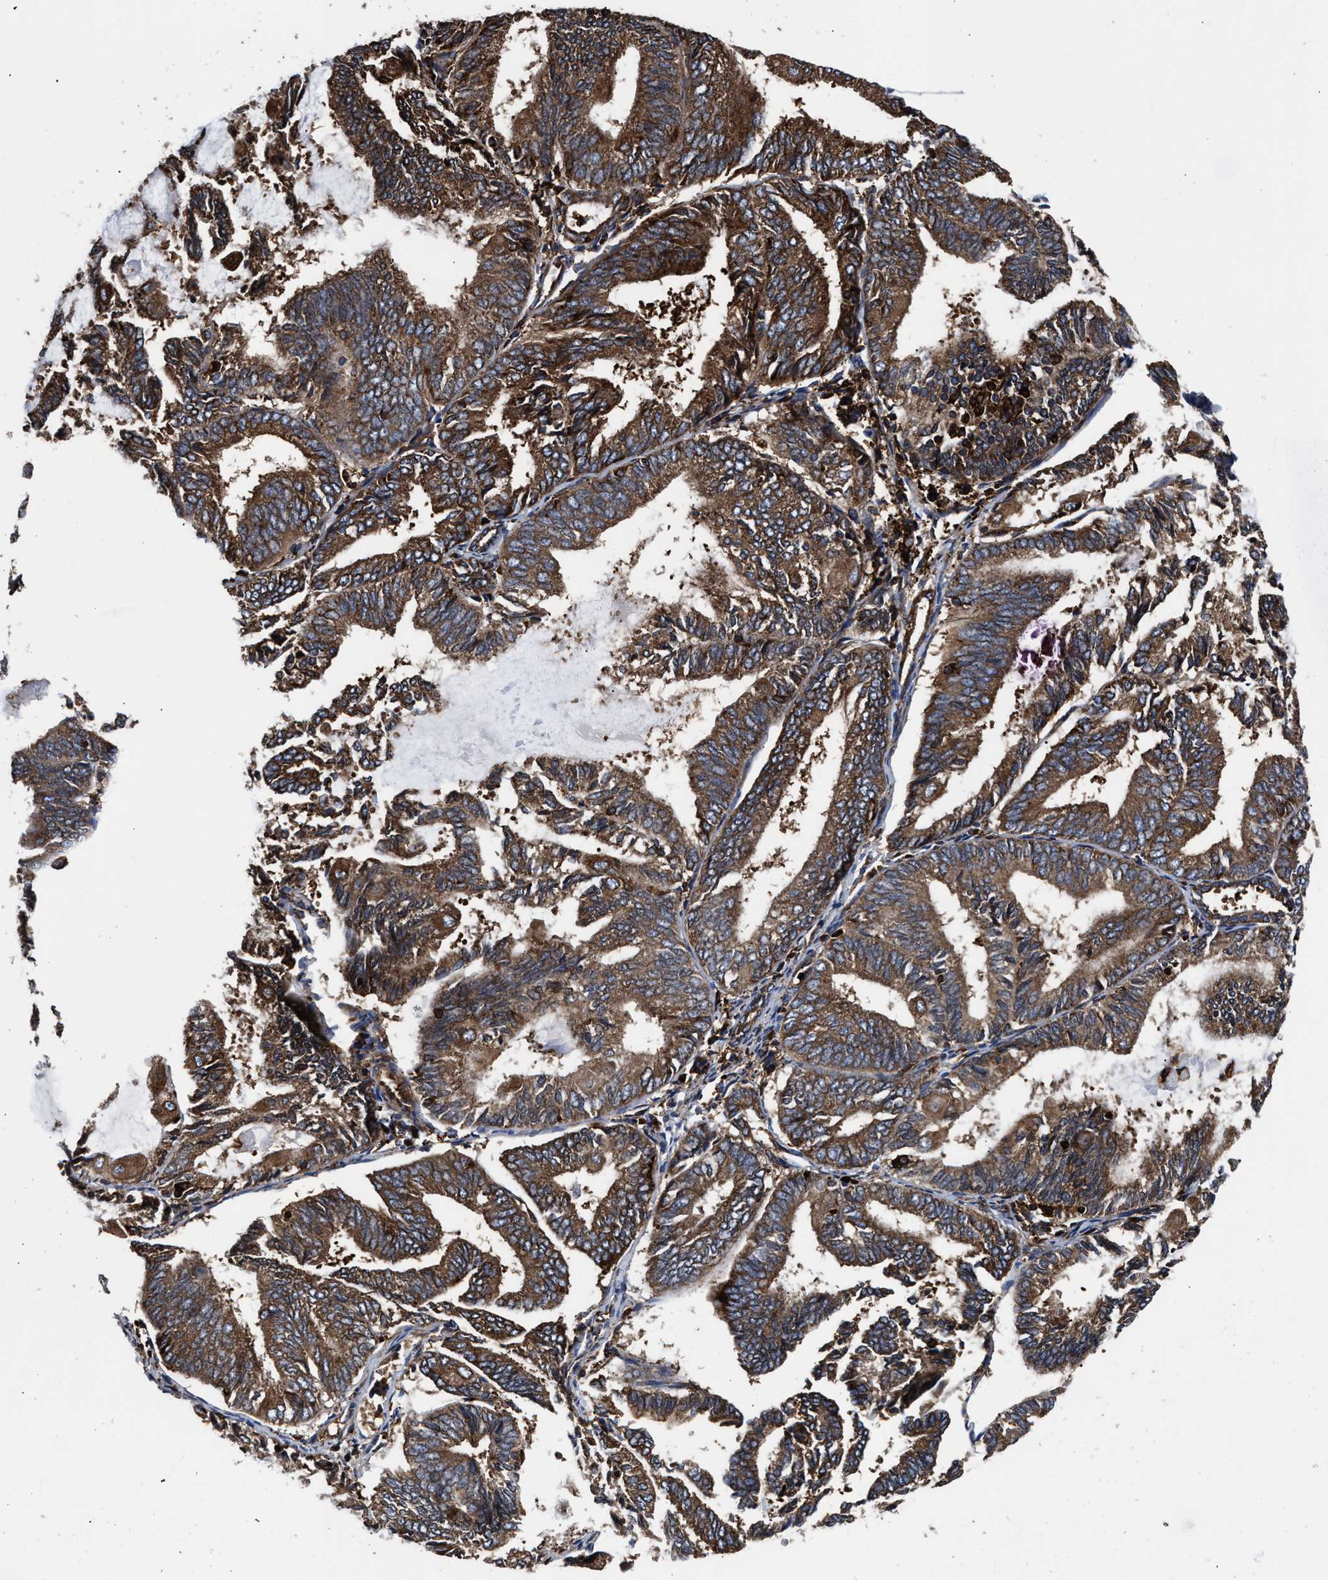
{"staining": {"intensity": "strong", "quantity": ">75%", "location": "cytoplasmic/membranous"}, "tissue": "endometrial cancer", "cell_type": "Tumor cells", "image_type": "cancer", "snomed": [{"axis": "morphology", "description": "Adenocarcinoma, NOS"}, {"axis": "topography", "description": "Endometrium"}], "caption": "A photomicrograph of human adenocarcinoma (endometrial) stained for a protein shows strong cytoplasmic/membranous brown staining in tumor cells.", "gene": "KYAT1", "patient": {"sex": "female", "age": 81}}